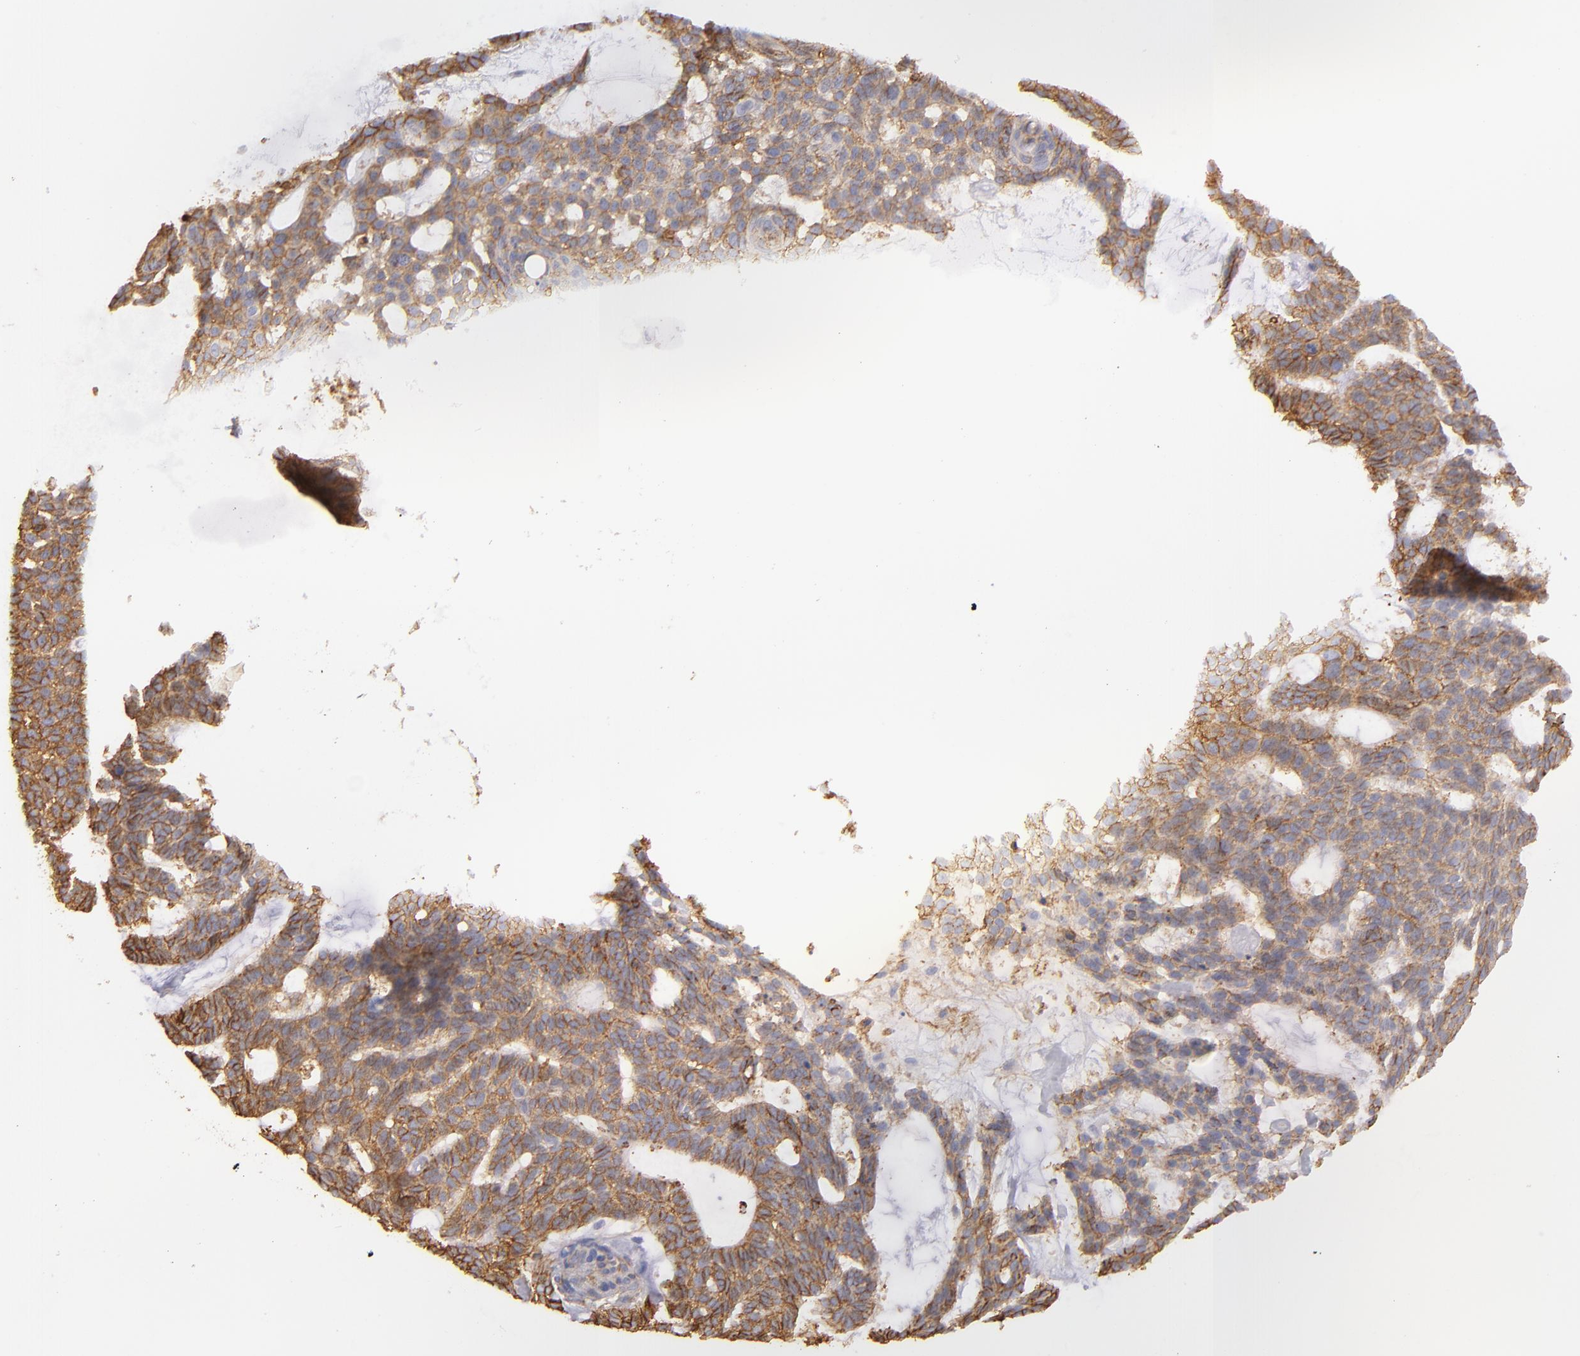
{"staining": {"intensity": "moderate", "quantity": "25%-75%", "location": "cytoplasmic/membranous"}, "tissue": "skin cancer", "cell_type": "Tumor cells", "image_type": "cancer", "snomed": [{"axis": "morphology", "description": "Basal cell carcinoma"}, {"axis": "topography", "description": "Skin"}], "caption": "The micrograph shows staining of basal cell carcinoma (skin), revealing moderate cytoplasmic/membranous protein staining (brown color) within tumor cells. Using DAB (3,3'-diaminobenzidine) (brown) and hematoxylin (blue) stains, captured at high magnification using brightfield microscopy.", "gene": "CD151", "patient": {"sex": "male", "age": 75}}